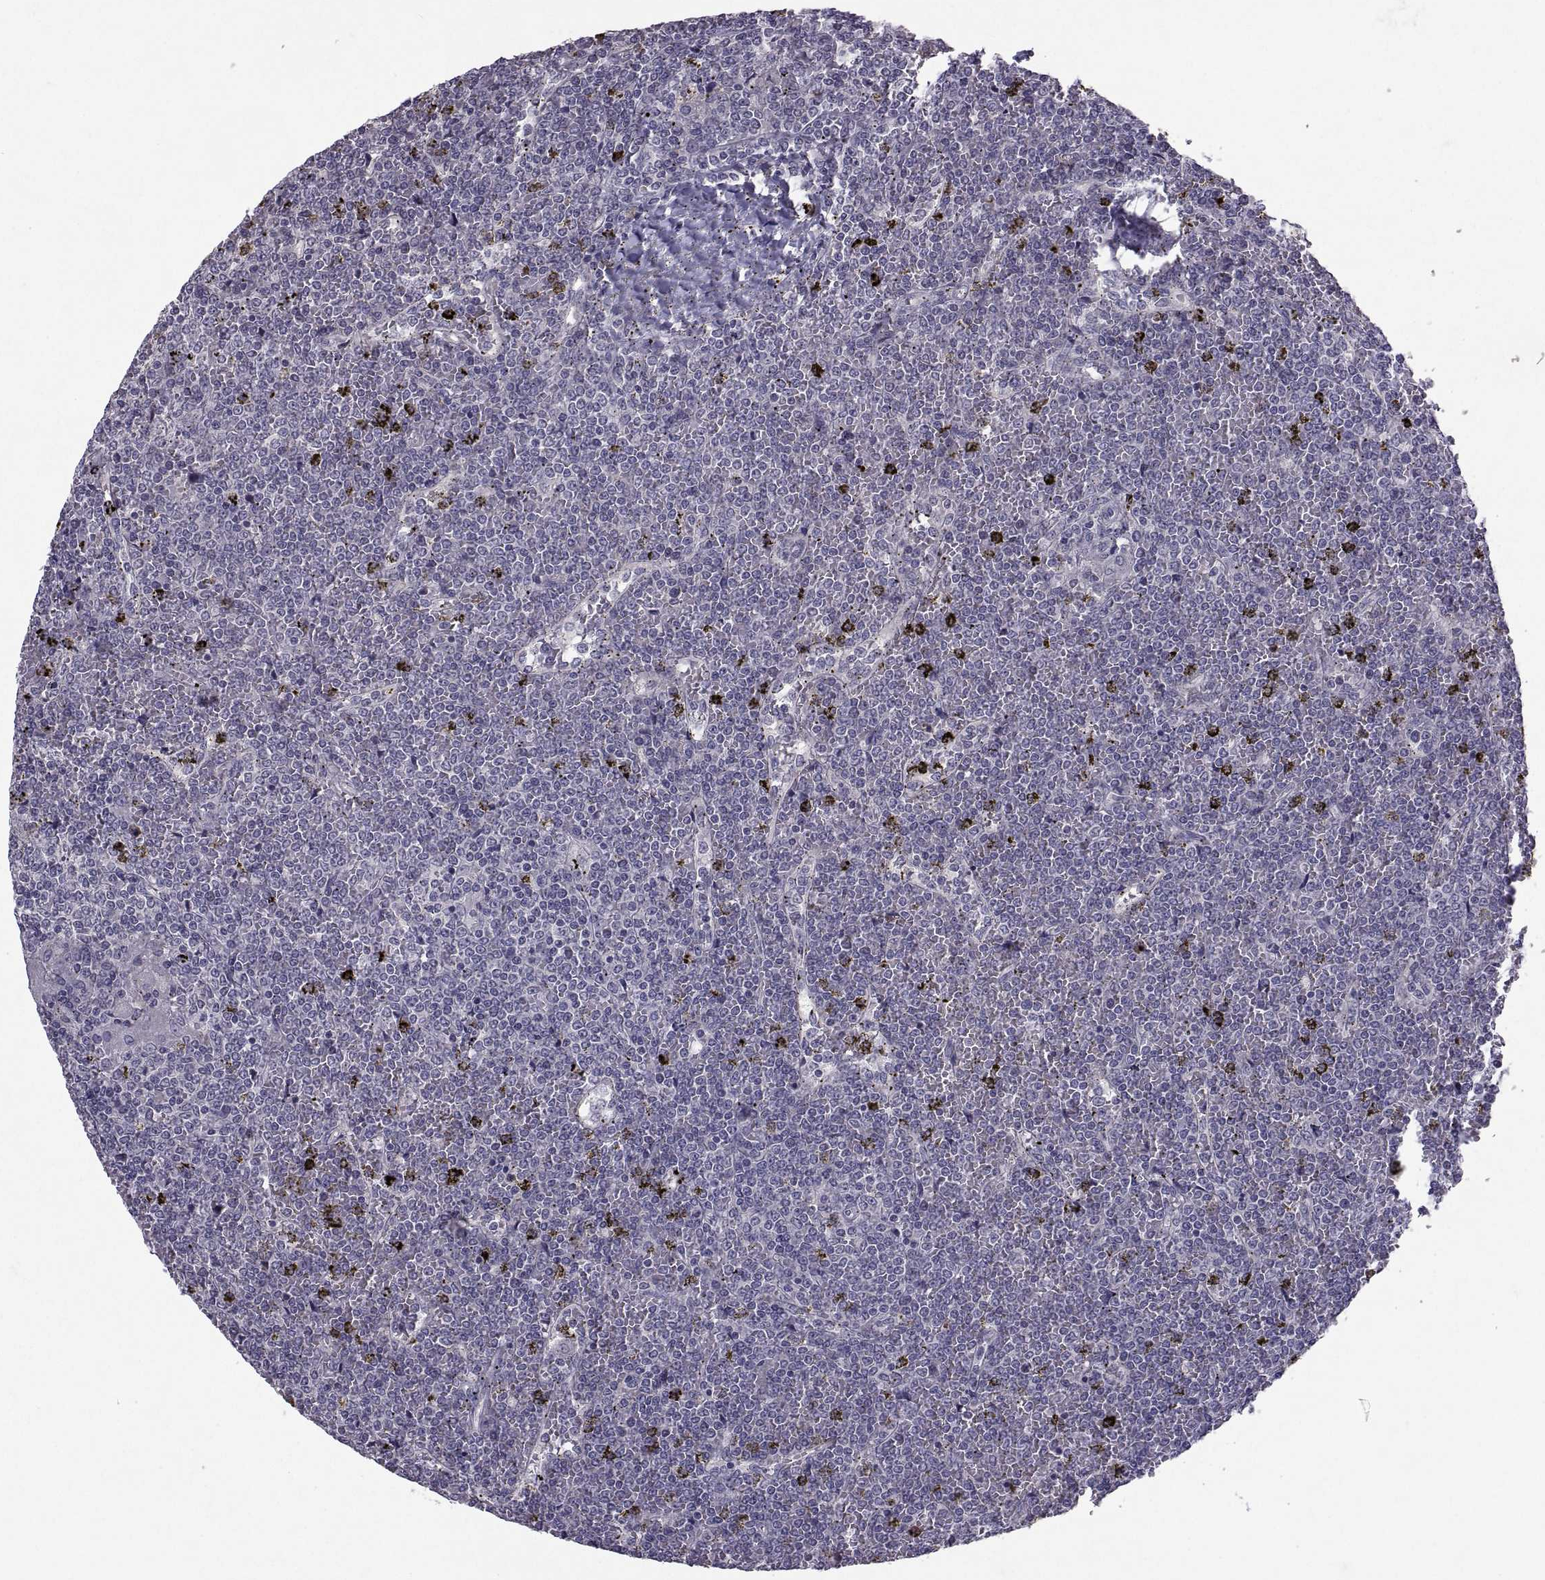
{"staining": {"intensity": "negative", "quantity": "none", "location": "none"}, "tissue": "lymphoma", "cell_type": "Tumor cells", "image_type": "cancer", "snomed": [{"axis": "morphology", "description": "Malignant lymphoma, non-Hodgkin's type, Low grade"}, {"axis": "topography", "description": "Spleen"}], "caption": "Immunohistochemistry photomicrograph of human malignant lymphoma, non-Hodgkin's type (low-grade) stained for a protein (brown), which exhibits no staining in tumor cells.", "gene": "NPTX2", "patient": {"sex": "female", "age": 19}}